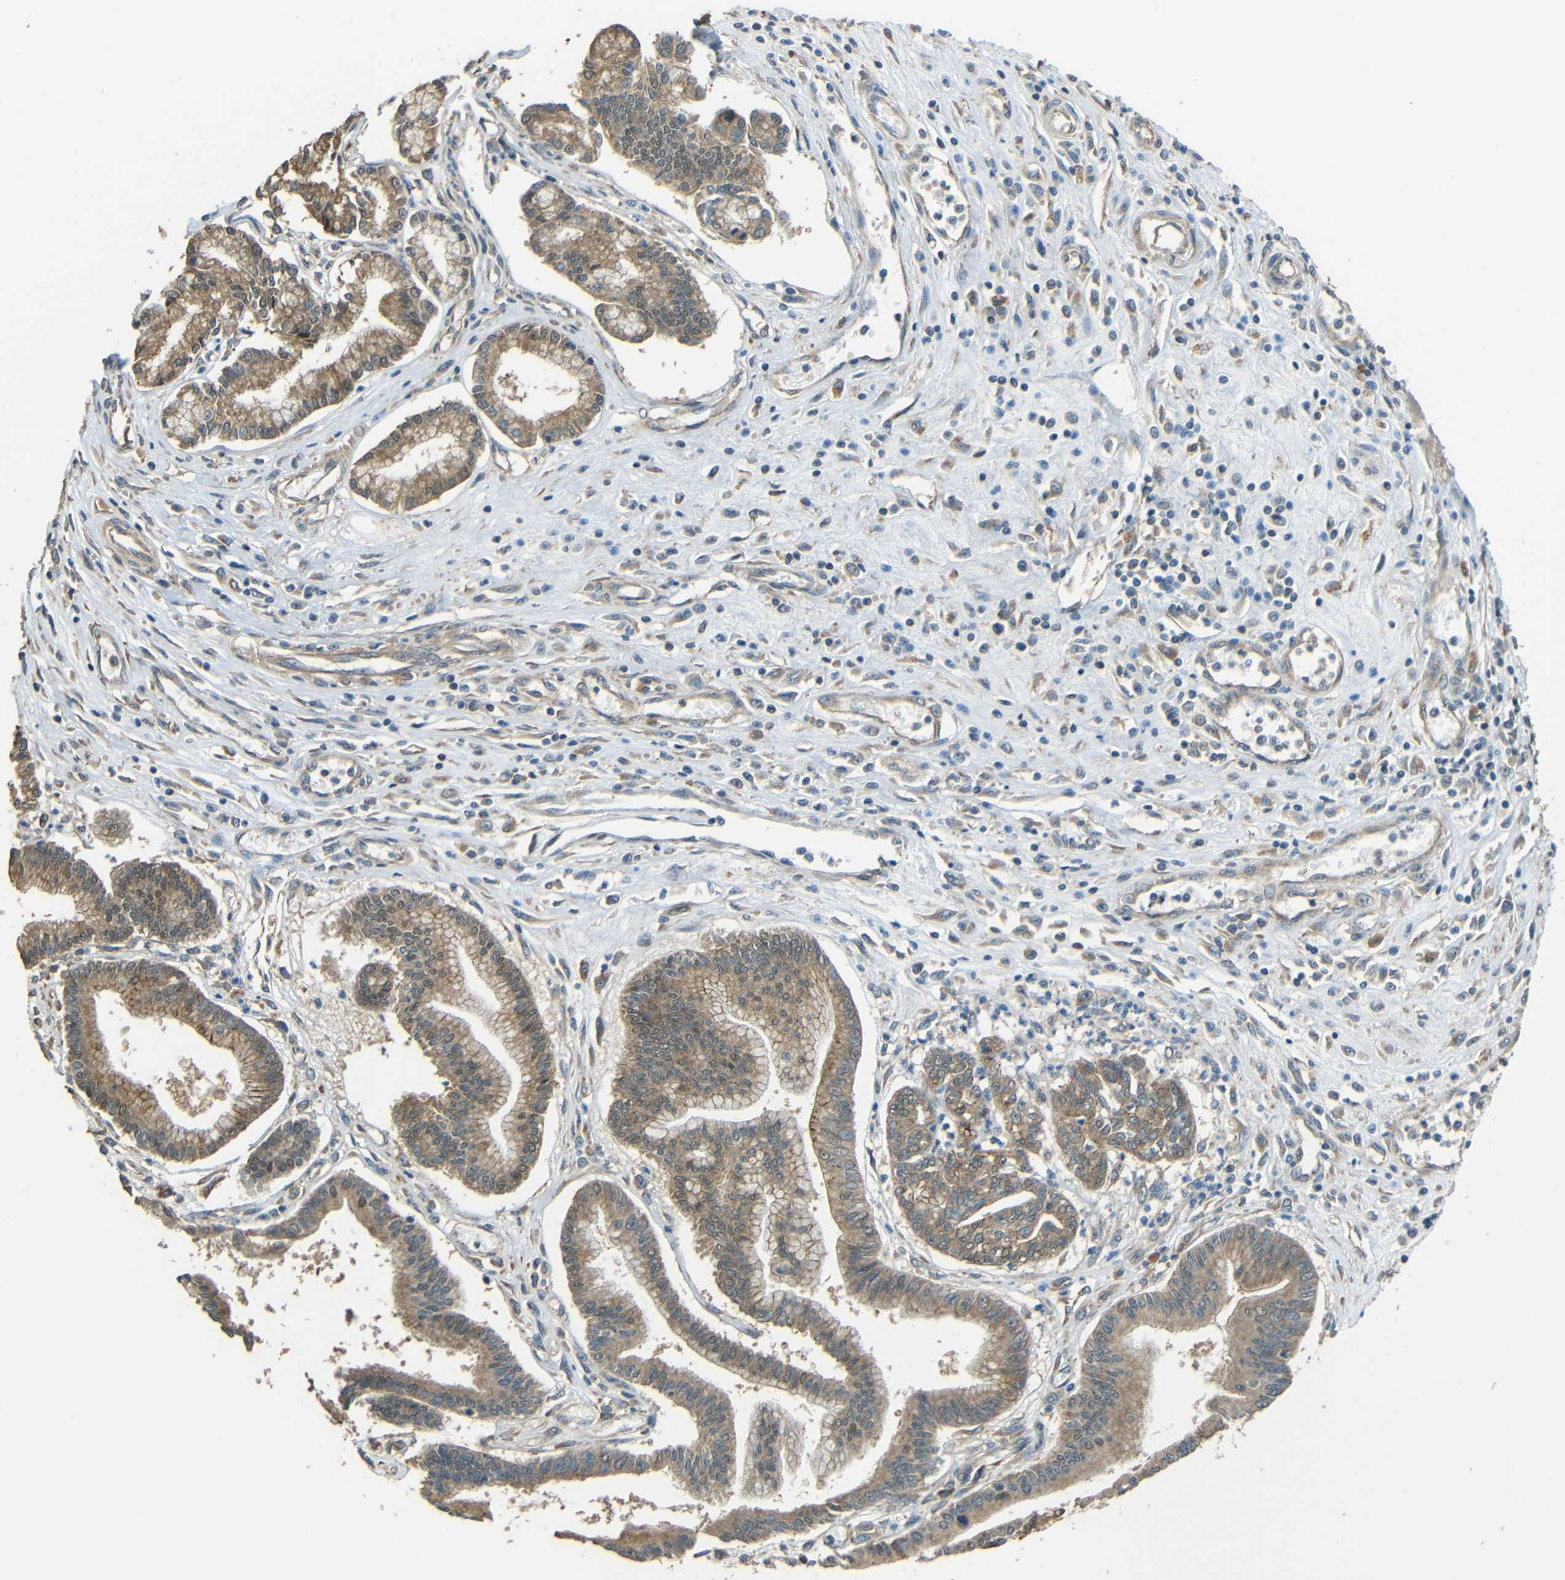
{"staining": {"intensity": "moderate", "quantity": ">75%", "location": "cytoplasmic/membranous"}, "tissue": "pancreatic cancer", "cell_type": "Tumor cells", "image_type": "cancer", "snomed": [{"axis": "morphology", "description": "Adenocarcinoma, NOS"}, {"axis": "topography", "description": "Pancreas"}], "caption": "Protein staining by IHC reveals moderate cytoplasmic/membranous positivity in about >75% of tumor cells in pancreatic cancer.", "gene": "ACACA", "patient": {"sex": "male", "age": 56}}